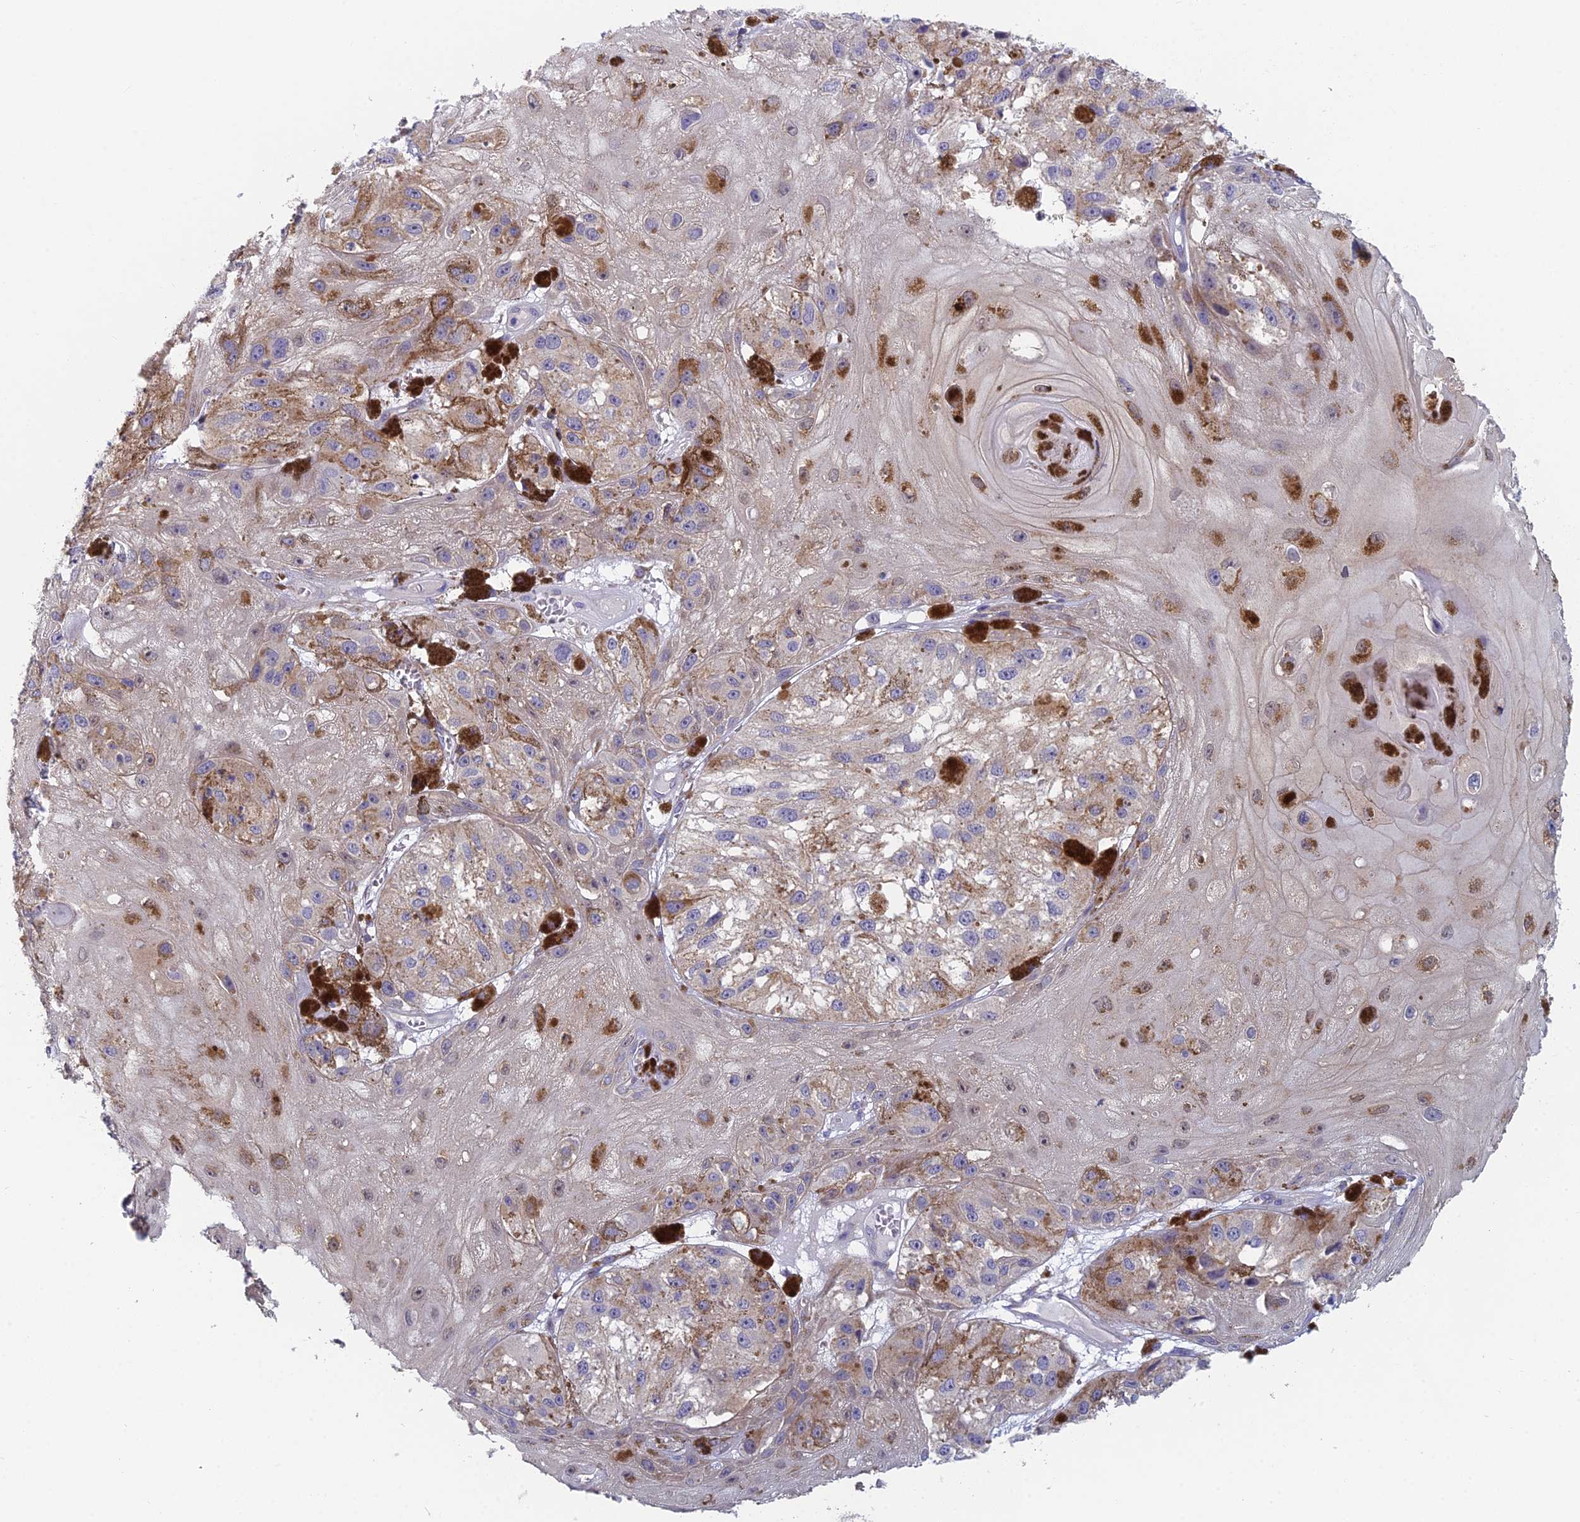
{"staining": {"intensity": "moderate", "quantity": "<25%", "location": "cytoplasmic/membranous"}, "tissue": "melanoma", "cell_type": "Tumor cells", "image_type": "cancer", "snomed": [{"axis": "morphology", "description": "Malignant melanoma, NOS"}, {"axis": "topography", "description": "Skin"}], "caption": "Human malignant melanoma stained with a brown dye shows moderate cytoplasmic/membranous positive staining in about <25% of tumor cells.", "gene": "PPP1R26", "patient": {"sex": "male", "age": 88}}